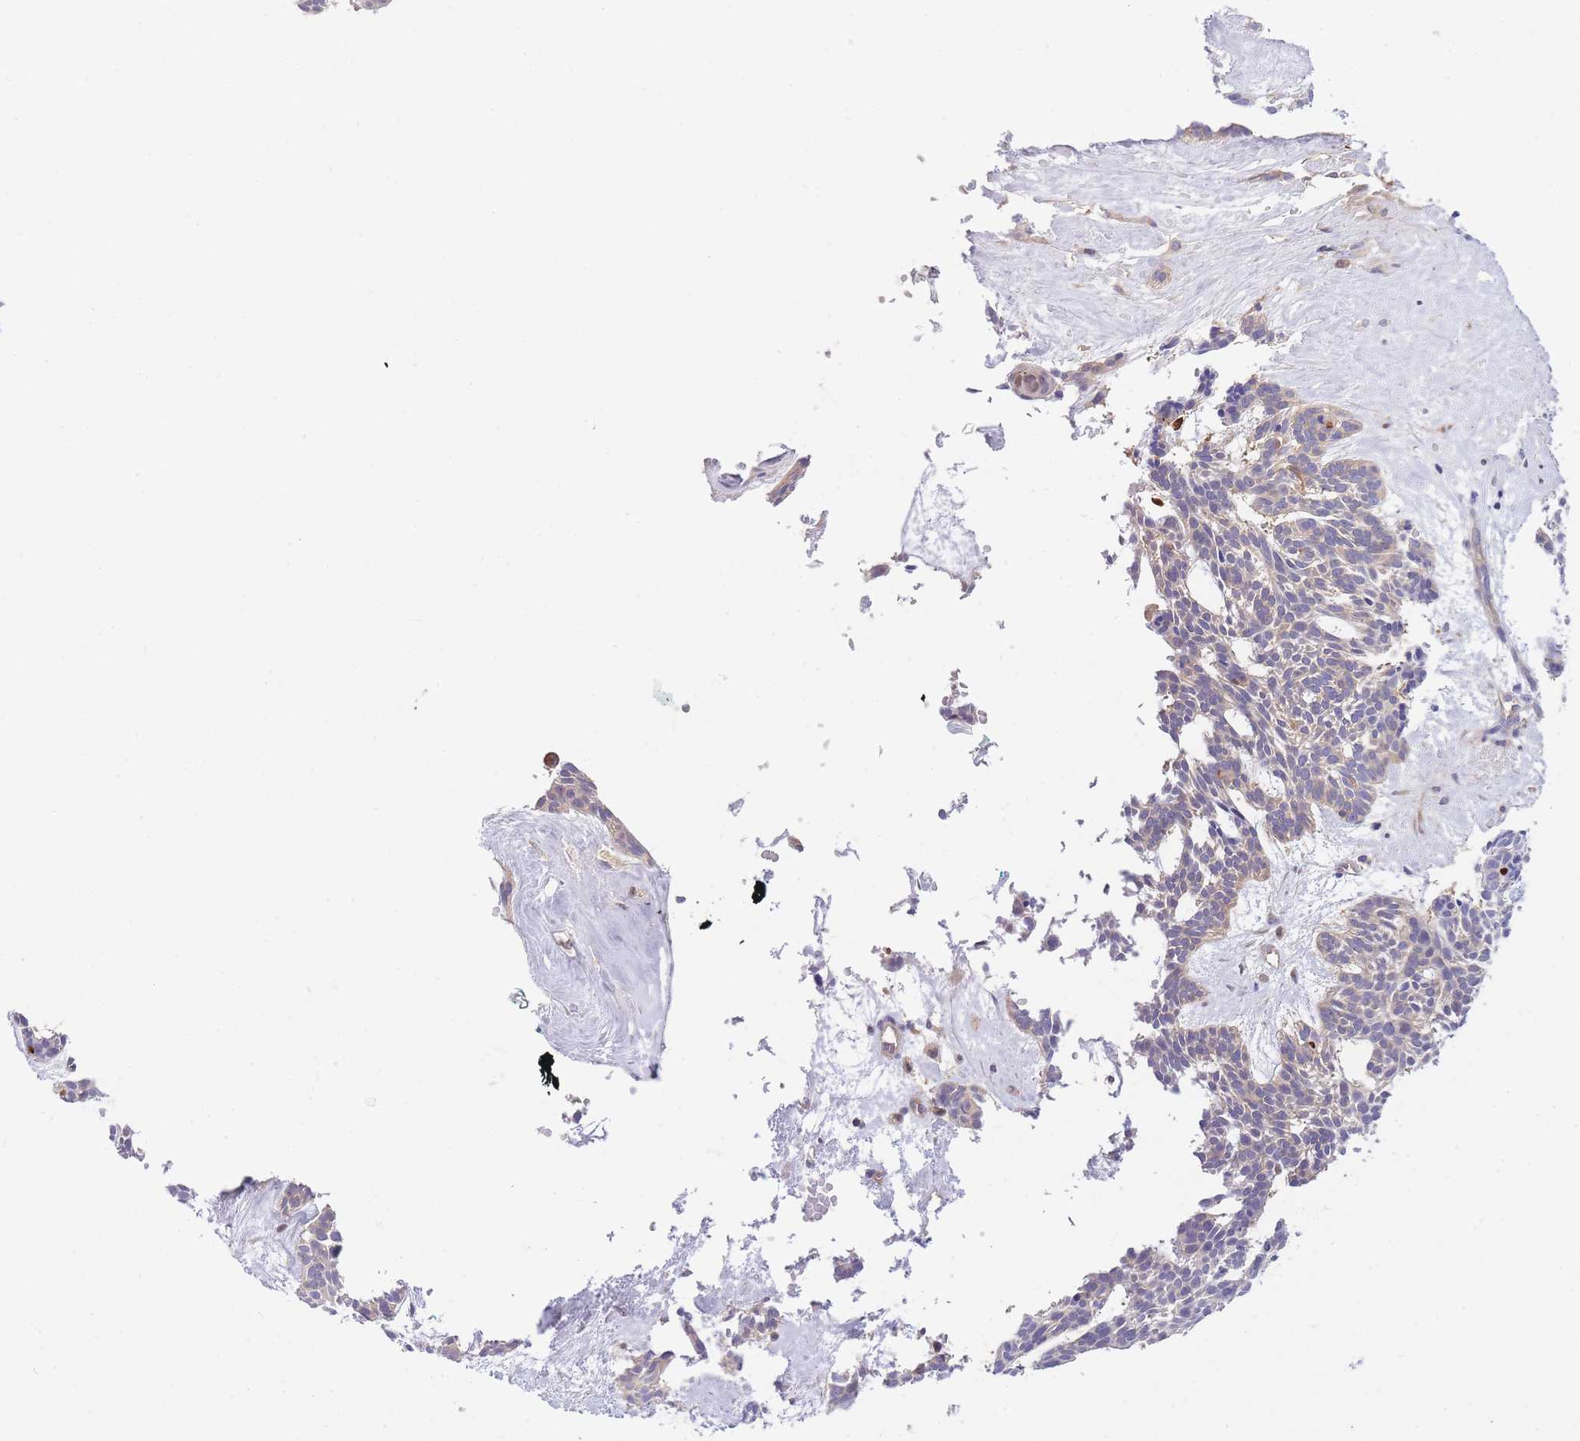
{"staining": {"intensity": "negative", "quantity": "none", "location": "none"}, "tissue": "skin cancer", "cell_type": "Tumor cells", "image_type": "cancer", "snomed": [{"axis": "morphology", "description": "Basal cell carcinoma"}, {"axis": "topography", "description": "Skin"}], "caption": "Tumor cells are negative for protein expression in human skin basal cell carcinoma.", "gene": "NAMPT", "patient": {"sex": "male", "age": 61}}